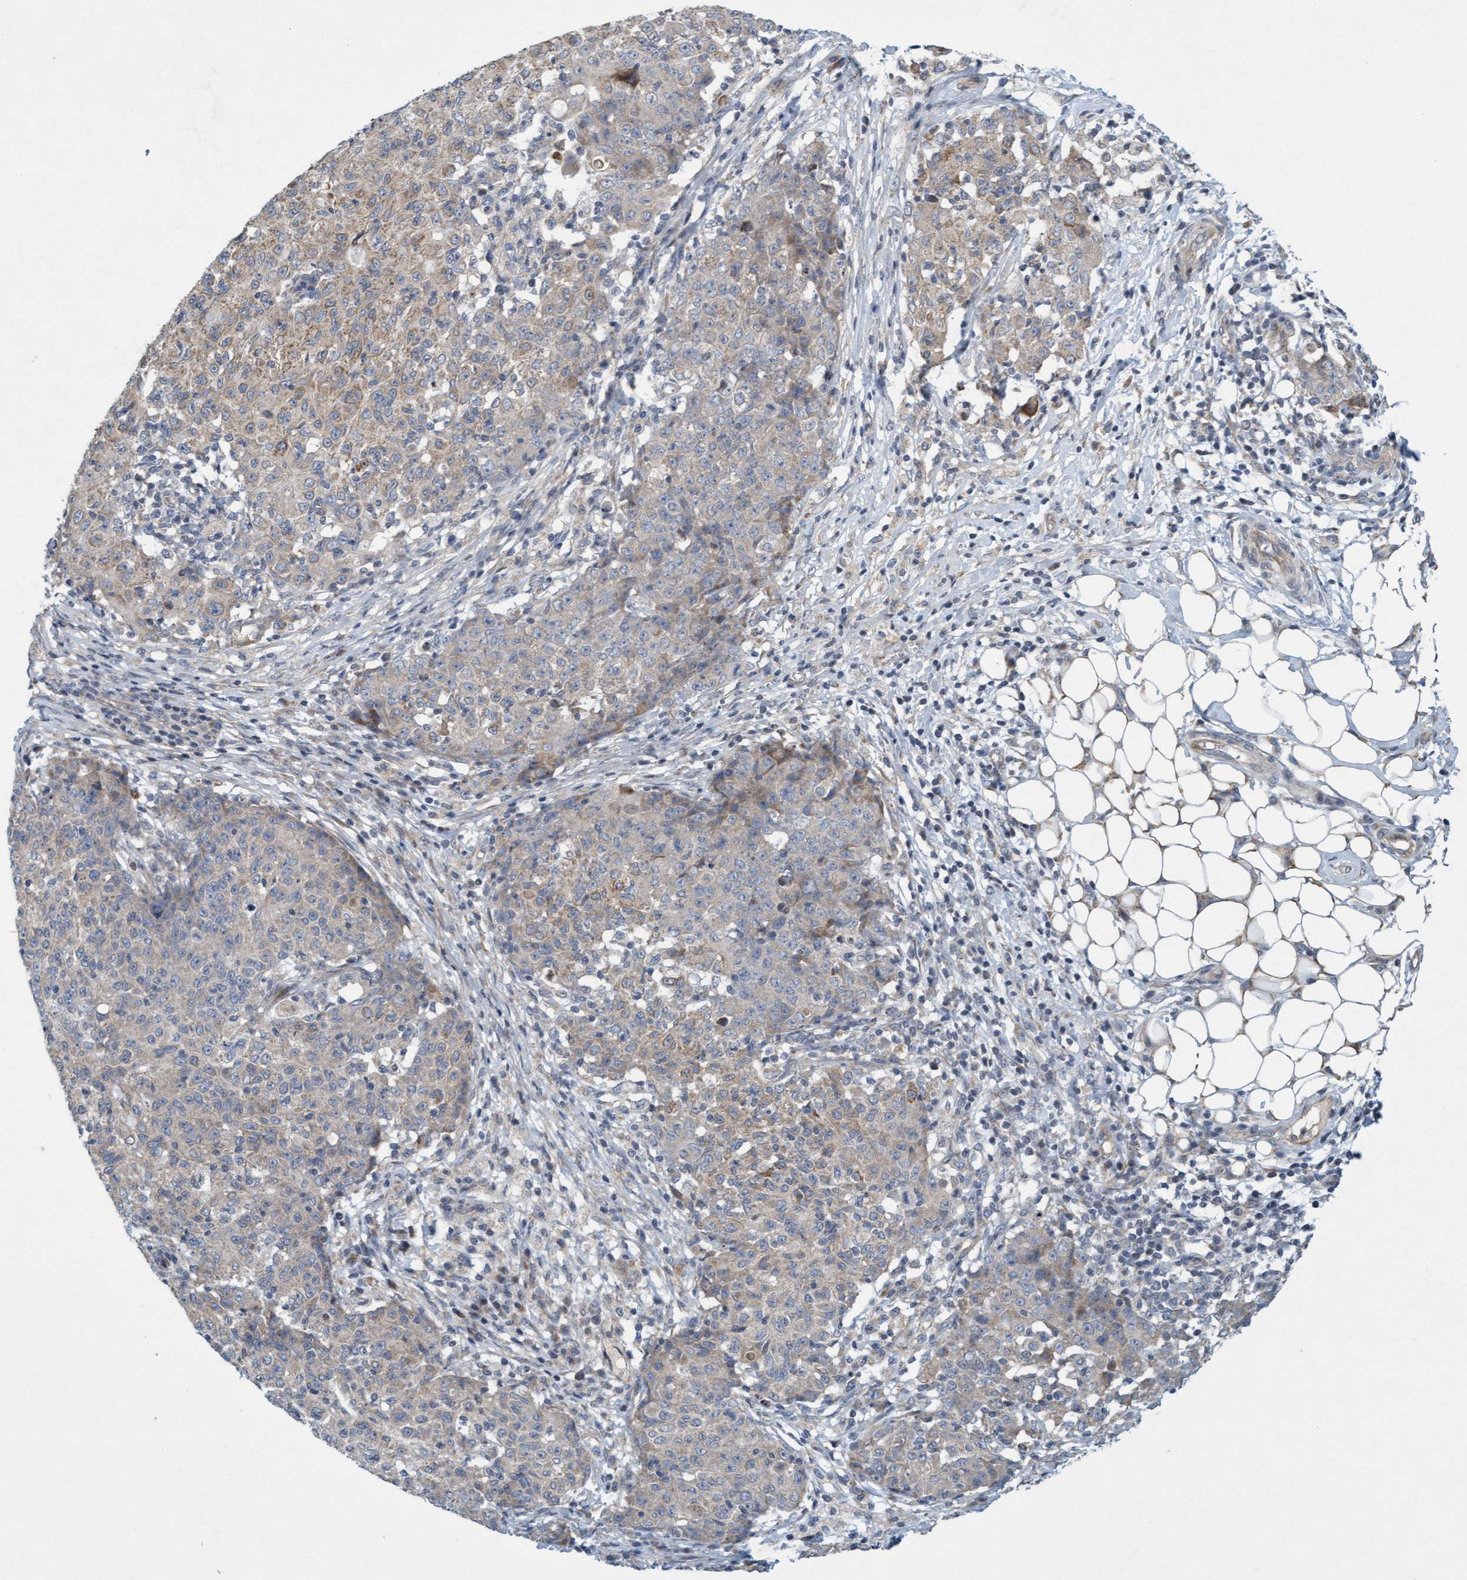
{"staining": {"intensity": "weak", "quantity": "25%-75%", "location": "cytoplasmic/membranous"}, "tissue": "ovarian cancer", "cell_type": "Tumor cells", "image_type": "cancer", "snomed": [{"axis": "morphology", "description": "Carcinoma, endometroid"}, {"axis": "topography", "description": "Ovary"}], "caption": "About 25%-75% of tumor cells in human endometroid carcinoma (ovarian) reveal weak cytoplasmic/membranous protein positivity as visualized by brown immunohistochemical staining.", "gene": "DDHD2", "patient": {"sex": "female", "age": 42}}